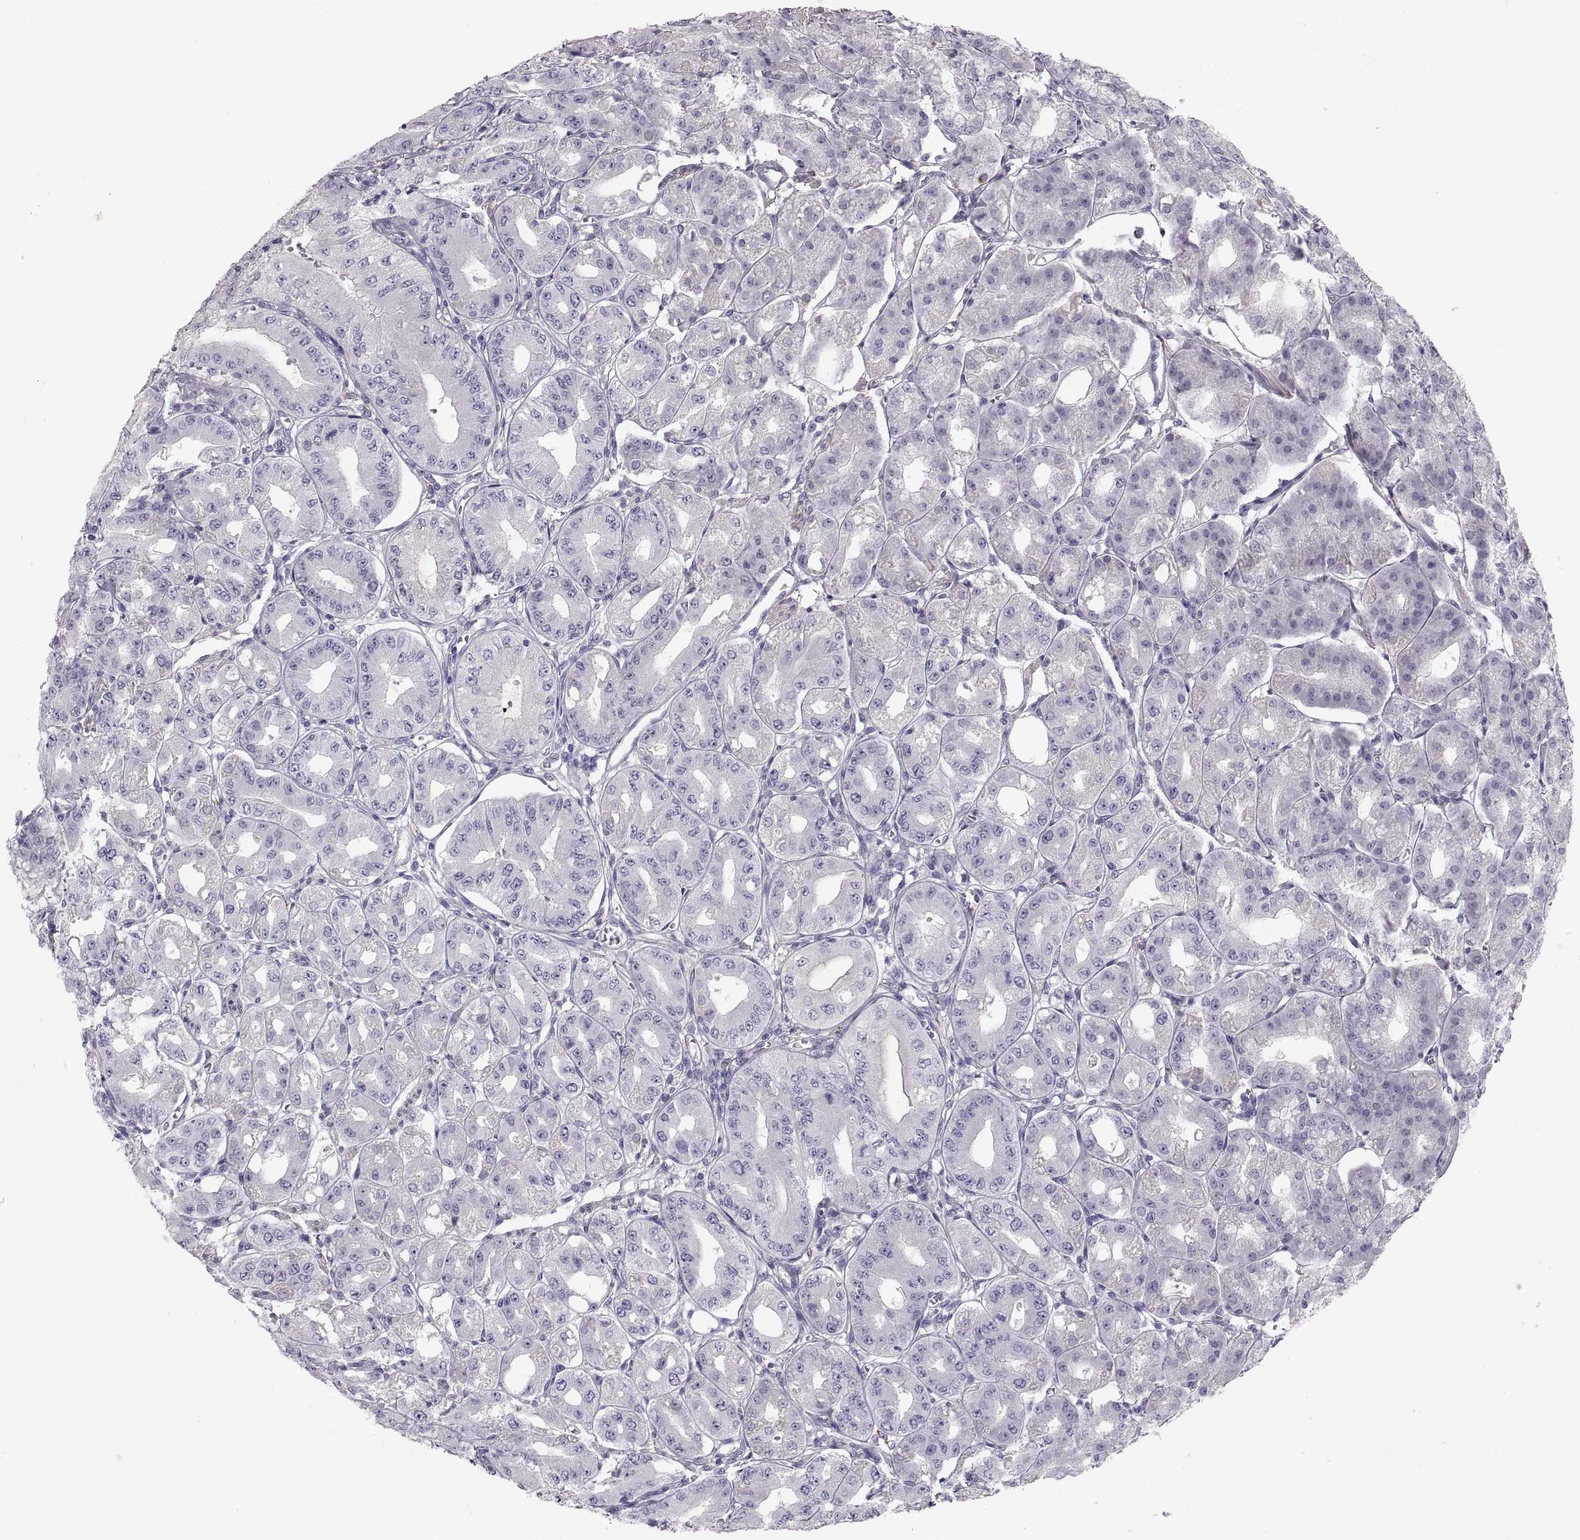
{"staining": {"intensity": "negative", "quantity": "none", "location": "none"}, "tissue": "stomach", "cell_type": "Glandular cells", "image_type": "normal", "snomed": [{"axis": "morphology", "description": "Normal tissue, NOS"}, {"axis": "topography", "description": "Stomach, lower"}], "caption": "This is an immunohistochemistry image of normal human stomach. There is no expression in glandular cells.", "gene": "COL9A3", "patient": {"sex": "male", "age": 71}}